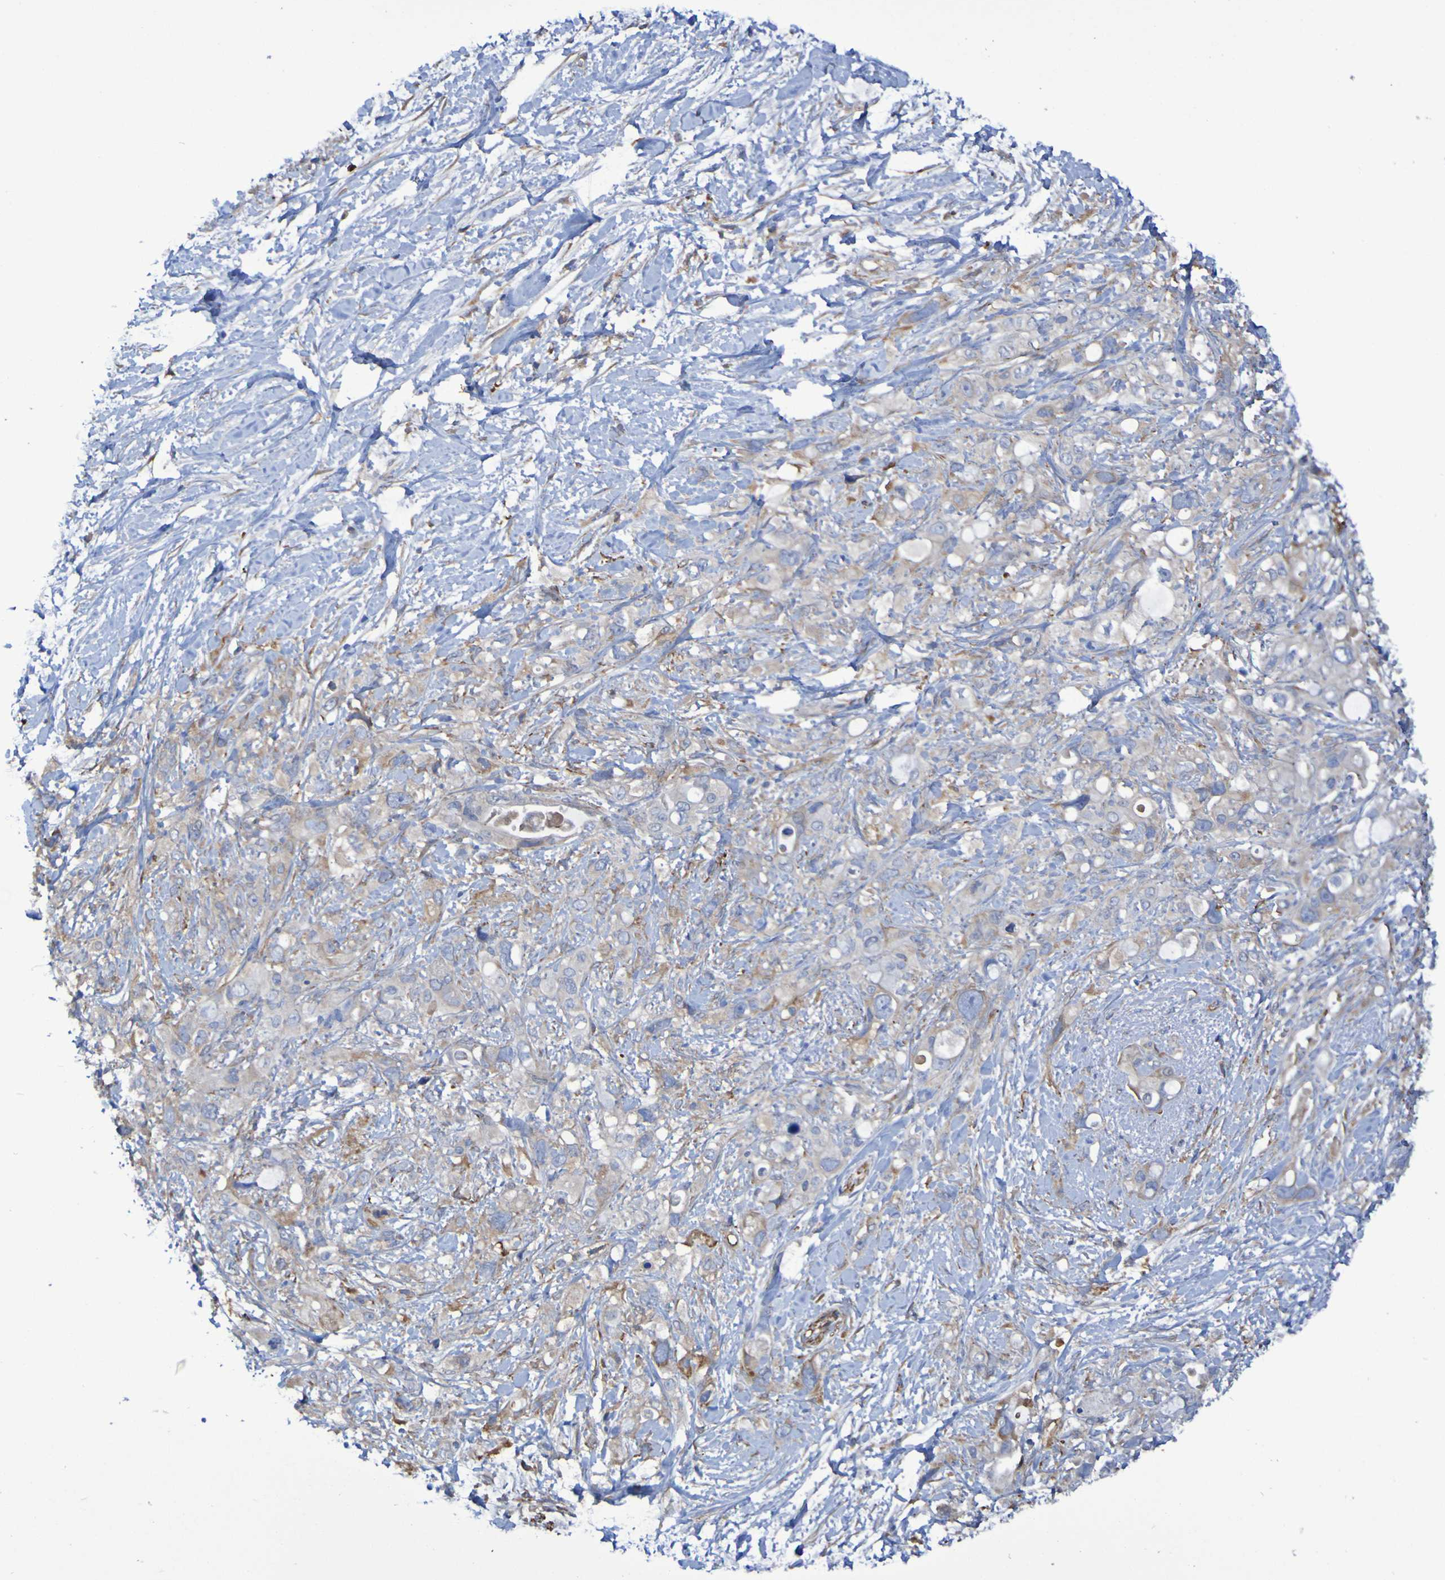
{"staining": {"intensity": "weak", "quantity": "25%-75%", "location": "cytoplasmic/membranous"}, "tissue": "pancreatic cancer", "cell_type": "Tumor cells", "image_type": "cancer", "snomed": [{"axis": "morphology", "description": "Adenocarcinoma, NOS"}, {"axis": "topography", "description": "Pancreas"}], "caption": "About 25%-75% of tumor cells in pancreatic cancer demonstrate weak cytoplasmic/membranous protein staining as visualized by brown immunohistochemical staining.", "gene": "SCRG1", "patient": {"sex": "female", "age": 56}}